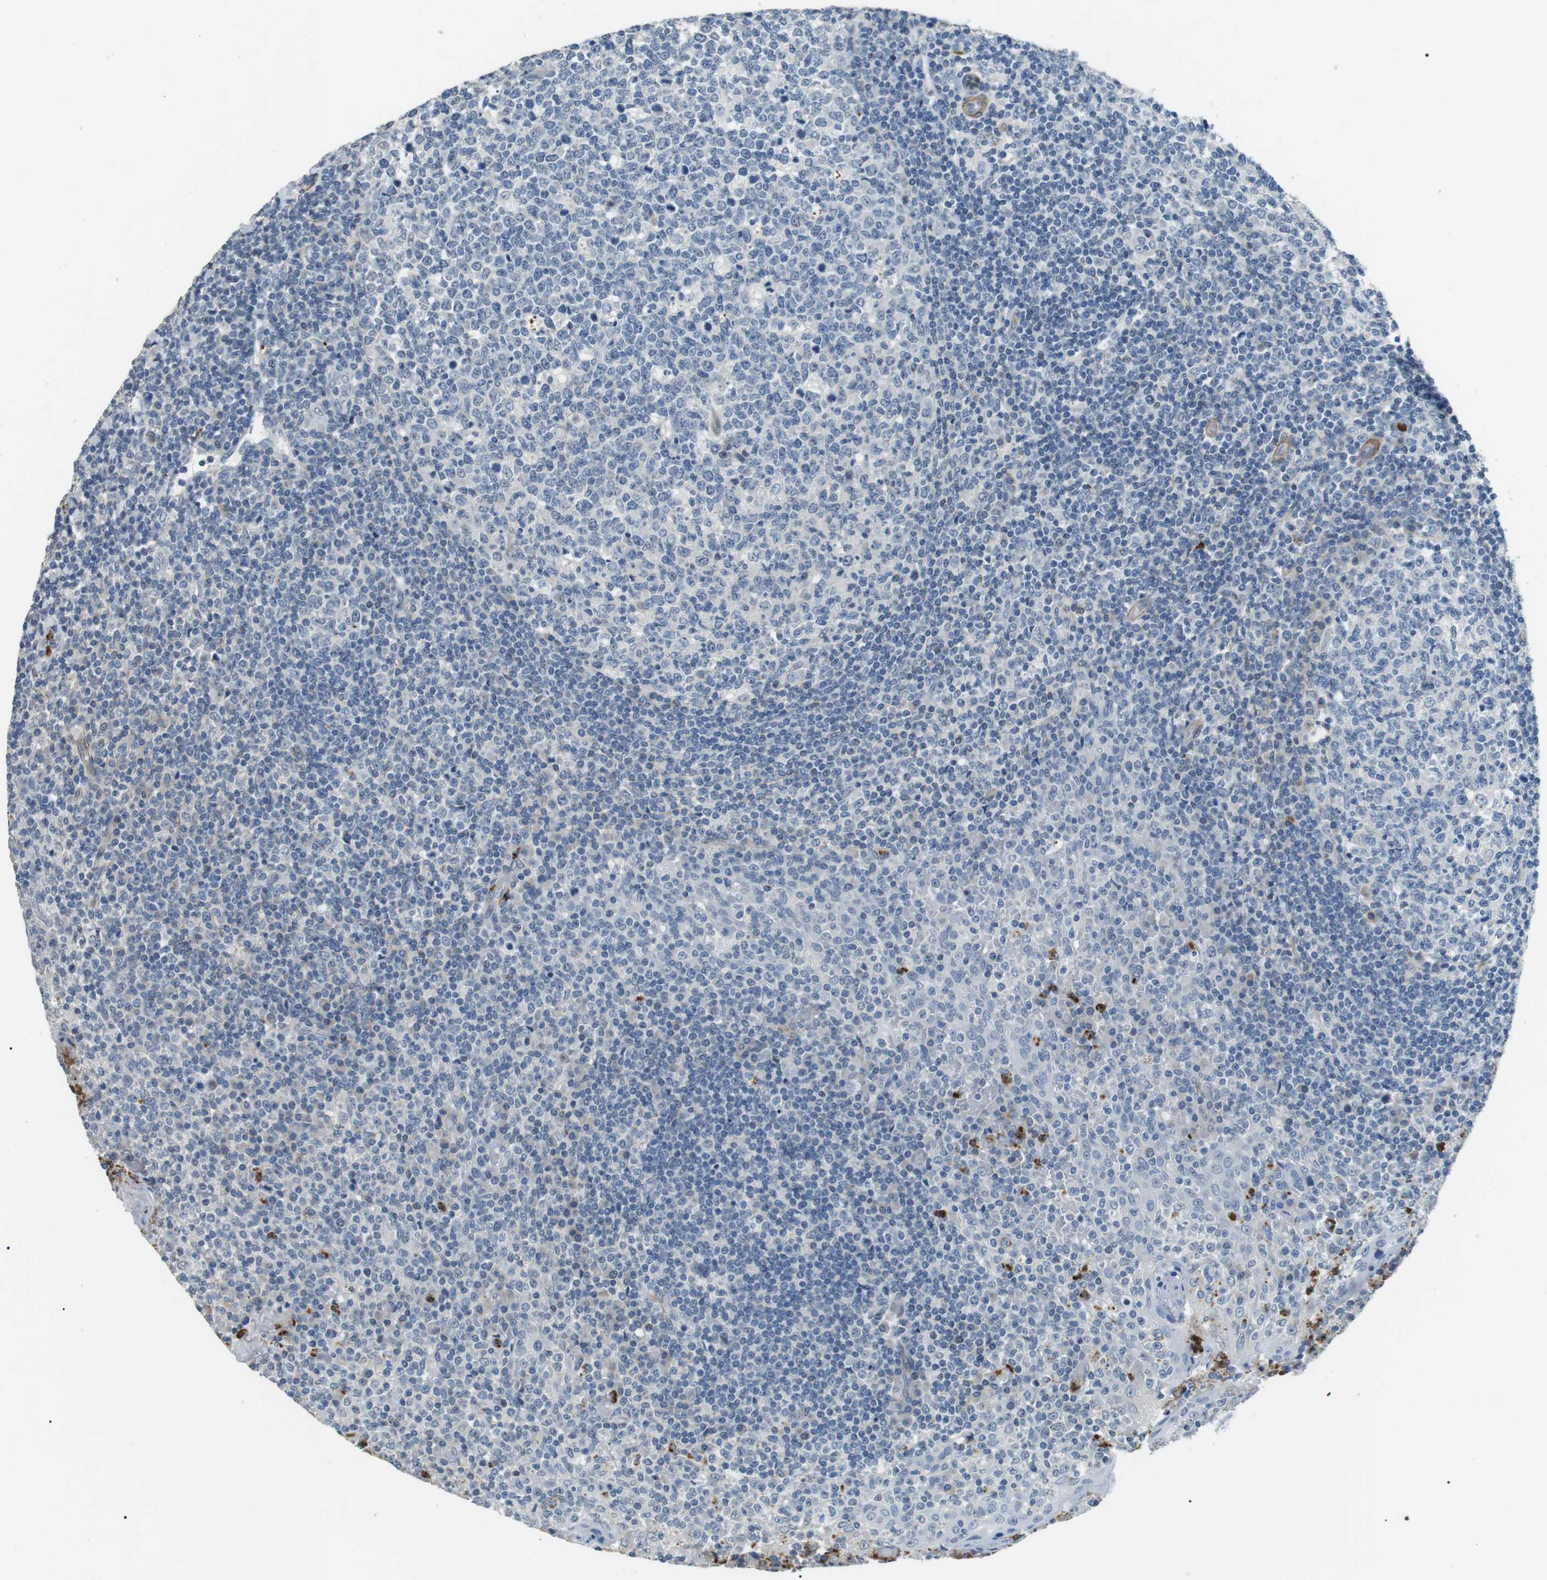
{"staining": {"intensity": "negative", "quantity": "none", "location": "none"}, "tissue": "tonsil", "cell_type": "Germinal center cells", "image_type": "normal", "snomed": [{"axis": "morphology", "description": "Normal tissue, NOS"}, {"axis": "topography", "description": "Tonsil"}], "caption": "Germinal center cells are negative for brown protein staining in benign tonsil. (DAB (3,3'-diaminobenzidine) IHC with hematoxylin counter stain).", "gene": "GZMM", "patient": {"sex": "female", "age": 19}}